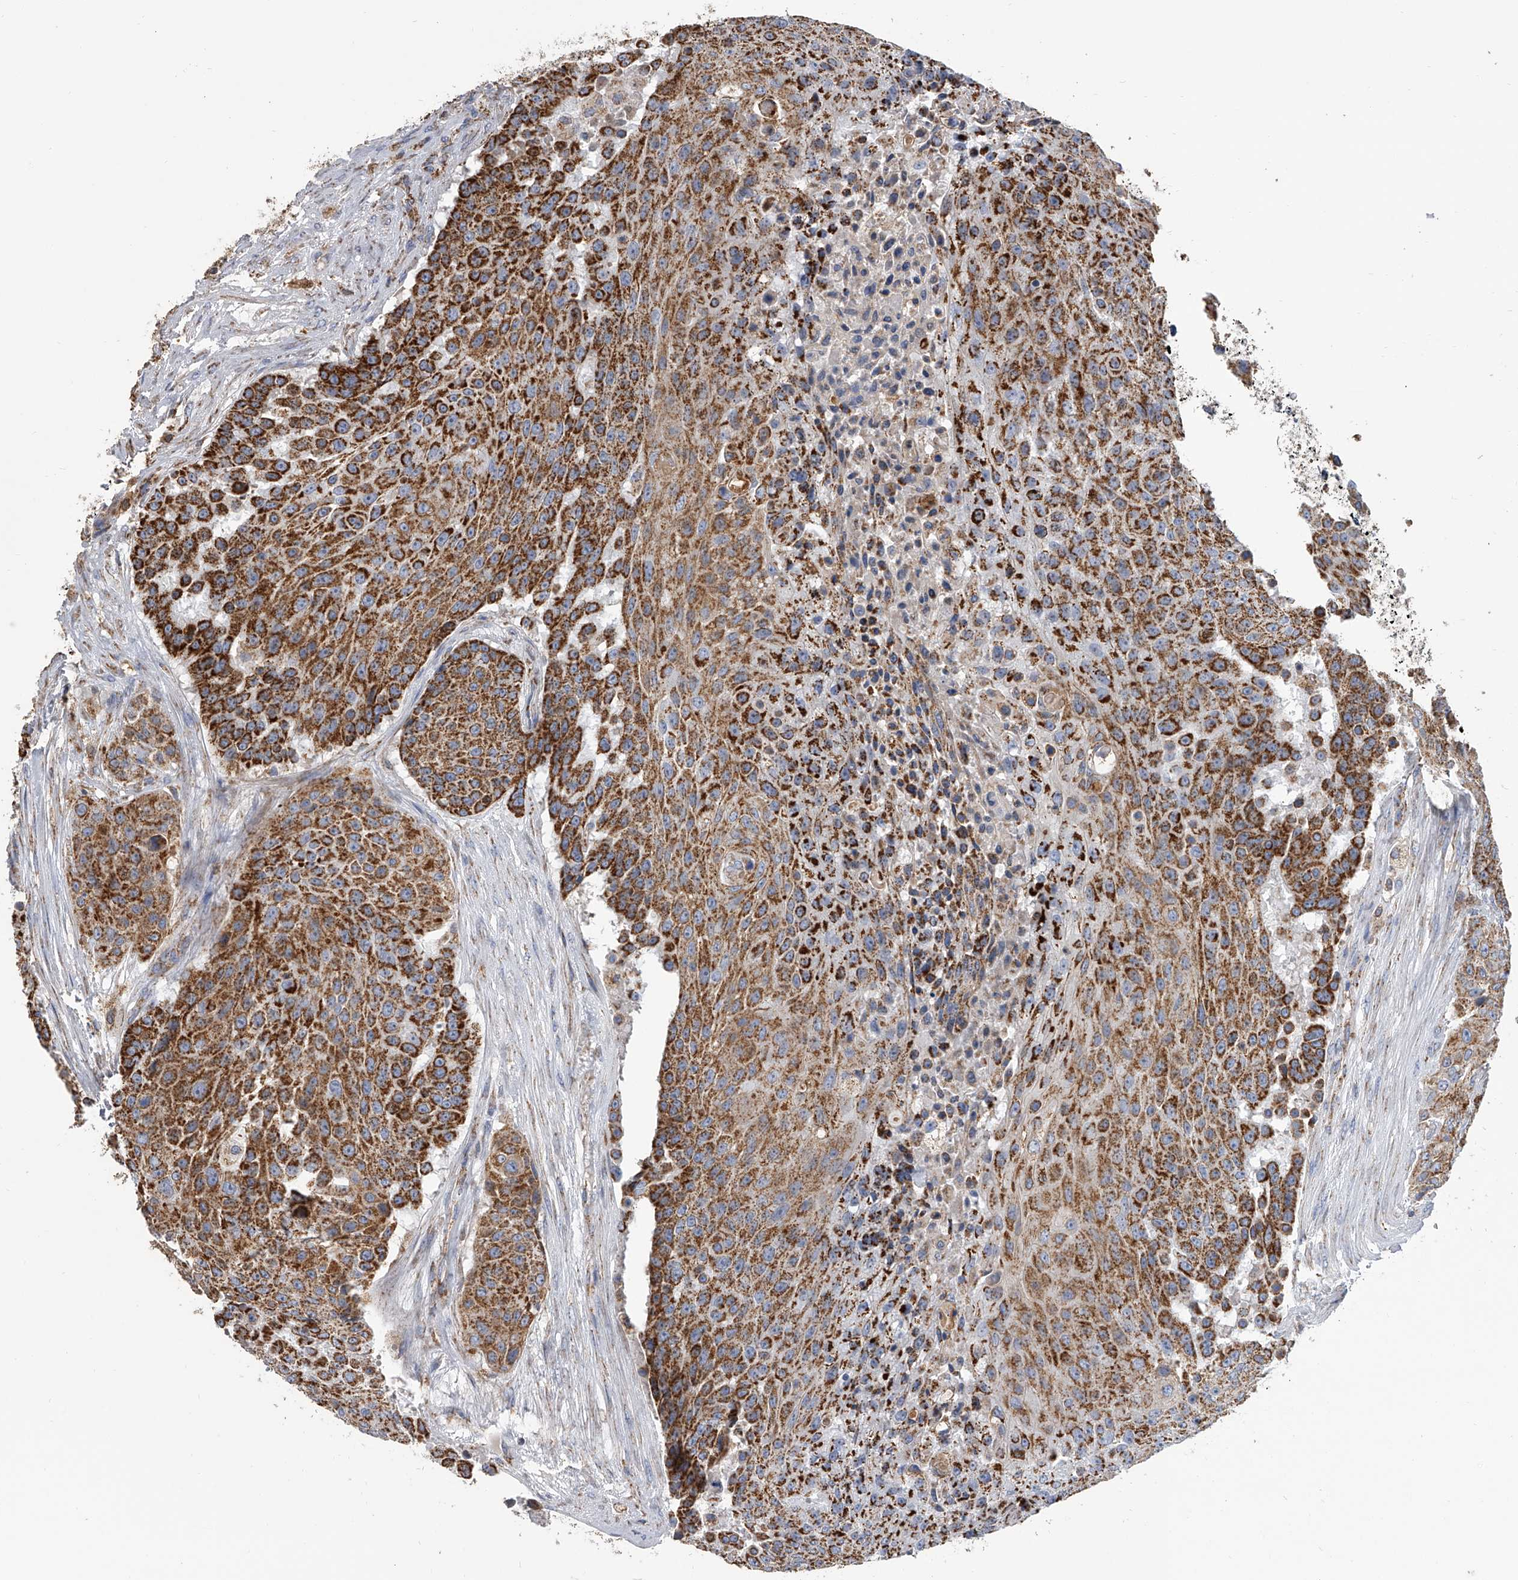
{"staining": {"intensity": "strong", "quantity": ">75%", "location": "cytoplasmic/membranous"}, "tissue": "urothelial cancer", "cell_type": "Tumor cells", "image_type": "cancer", "snomed": [{"axis": "morphology", "description": "Urothelial carcinoma, High grade"}, {"axis": "topography", "description": "Urinary bladder"}], "caption": "Urothelial cancer was stained to show a protein in brown. There is high levels of strong cytoplasmic/membranous positivity in about >75% of tumor cells. The protein of interest is stained brown, and the nuclei are stained in blue (DAB IHC with brightfield microscopy, high magnification).", "gene": "MRPL28", "patient": {"sex": "female", "age": 63}}